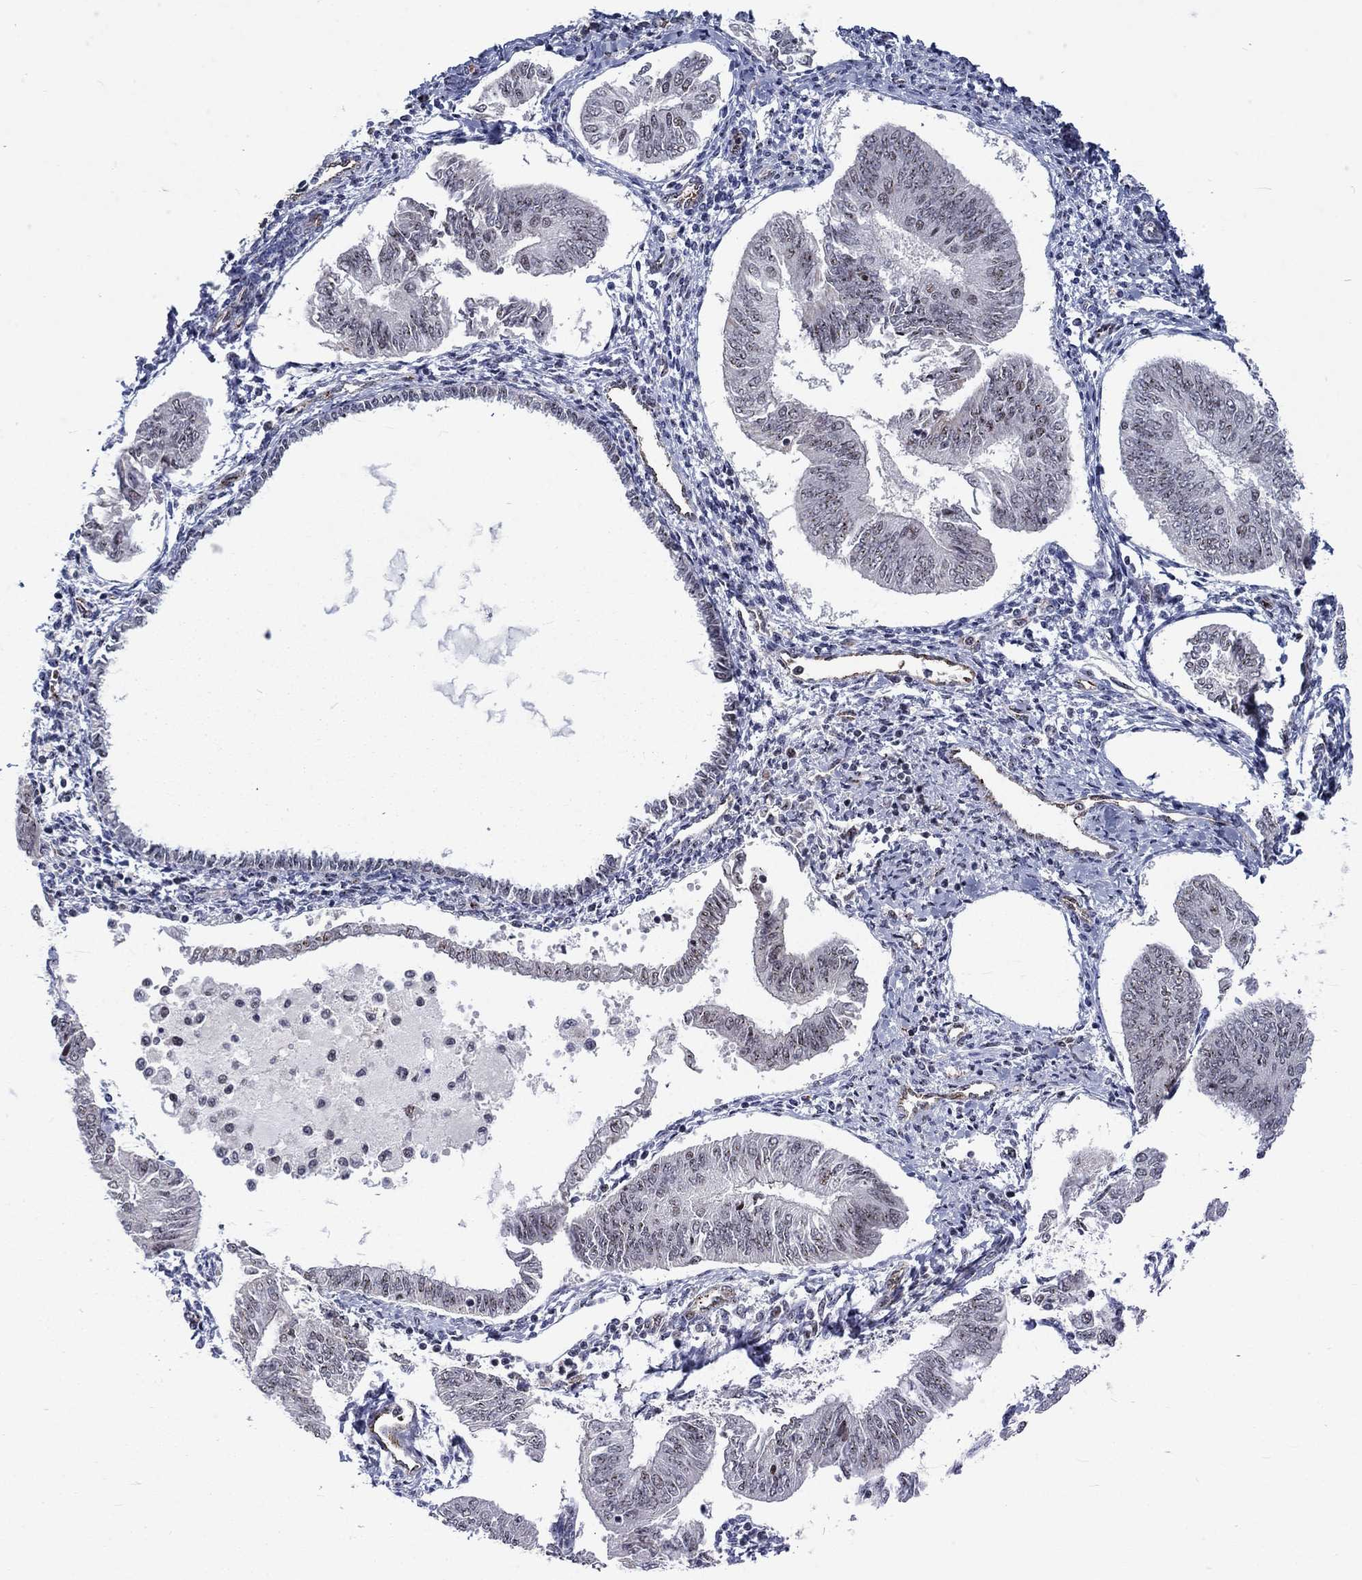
{"staining": {"intensity": "negative", "quantity": "none", "location": "none"}, "tissue": "endometrial cancer", "cell_type": "Tumor cells", "image_type": "cancer", "snomed": [{"axis": "morphology", "description": "Adenocarcinoma, NOS"}, {"axis": "topography", "description": "Endometrium"}], "caption": "The immunohistochemistry micrograph has no significant positivity in tumor cells of endometrial cancer (adenocarcinoma) tissue.", "gene": "ZBED1", "patient": {"sex": "female", "age": 58}}